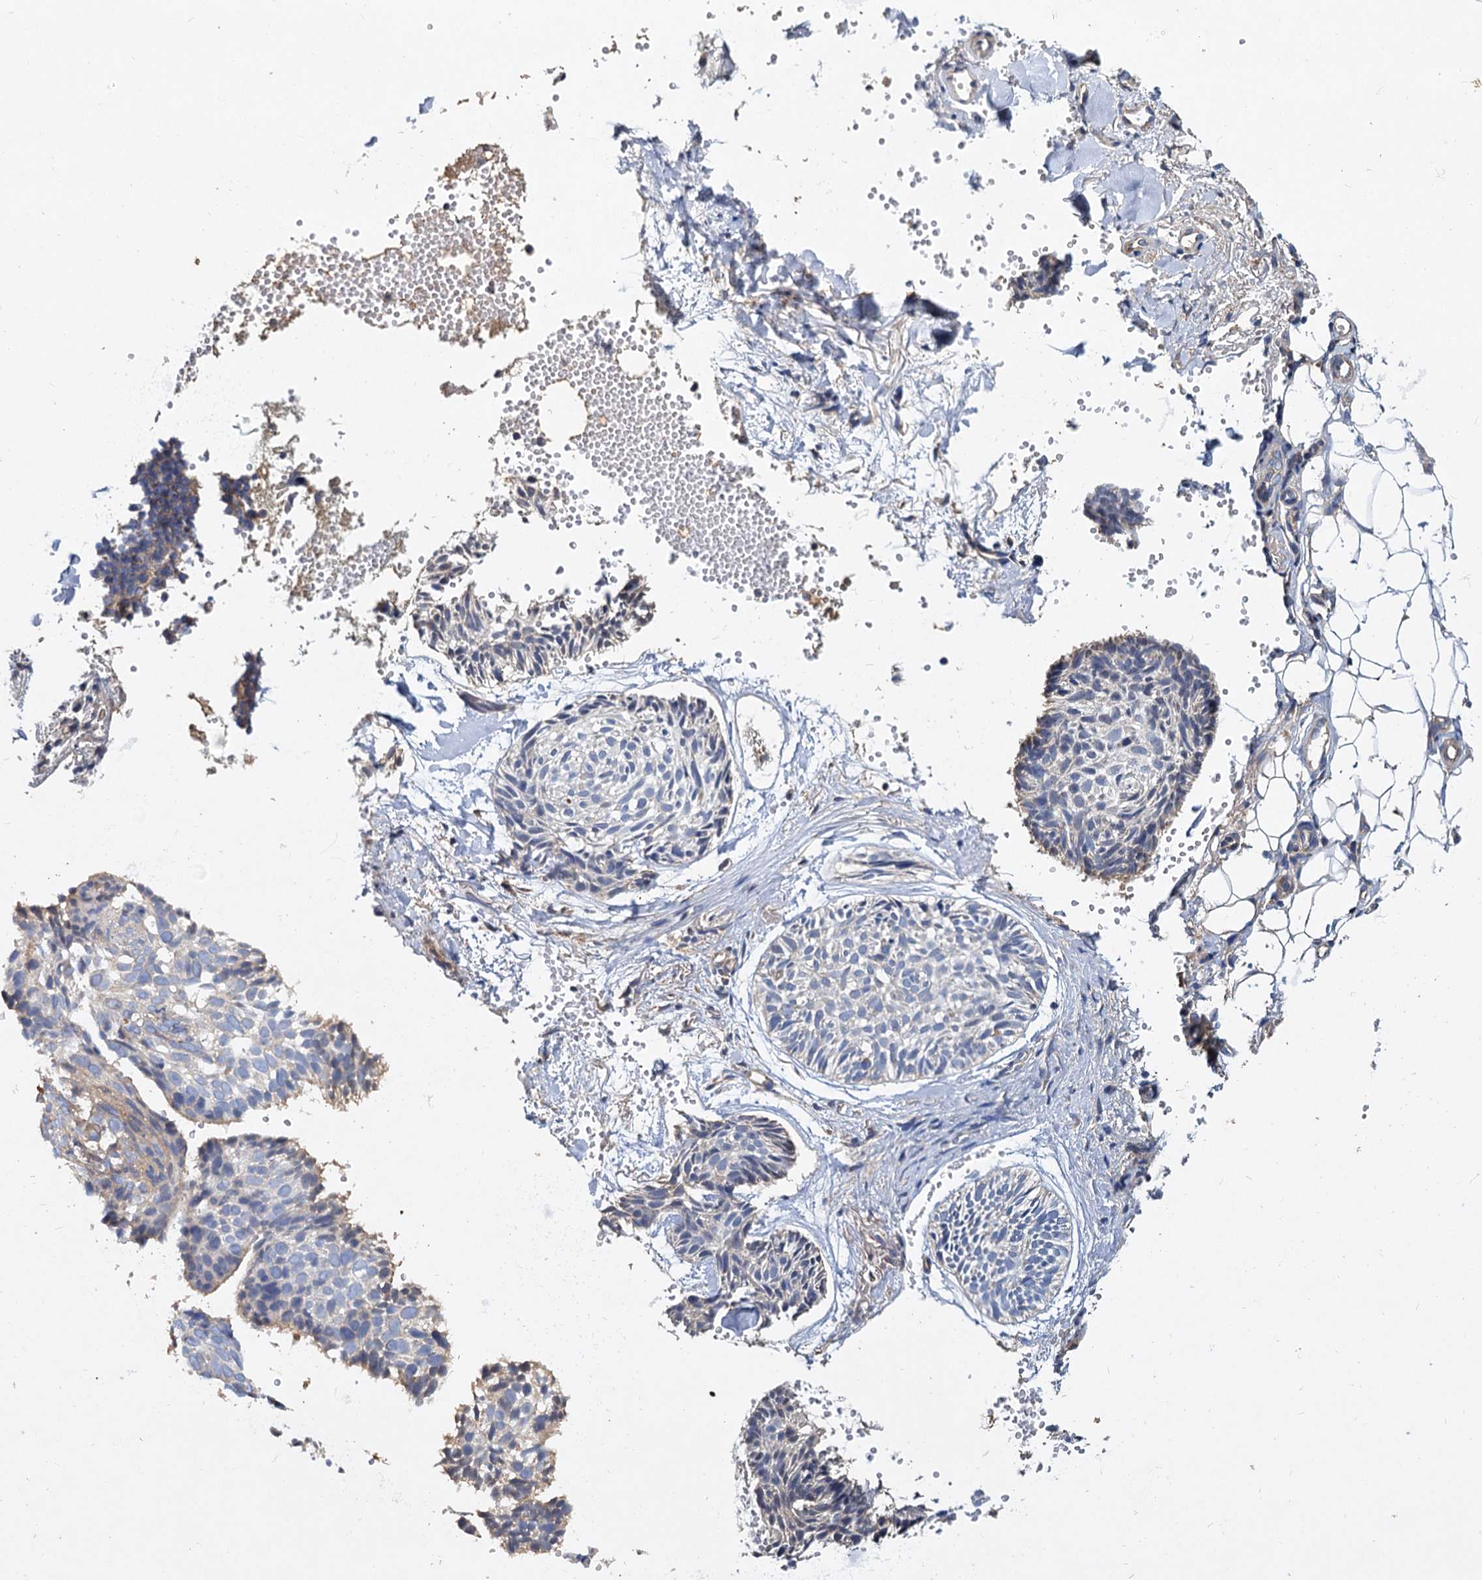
{"staining": {"intensity": "negative", "quantity": "none", "location": "none"}, "tissue": "skin cancer", "cell_type": "Tumor cells", "image_type": "cancer", "snomed": [{"axis": "morphology", "description": "Normal tissue, NOS"}, {"axis": "morphology", "description": "Basal cell carcinoma"}, {"axis": "topography", "description": "Skin"}], "caption": "Tumor cells are negative for brown protein staining in skin cancer.", "gene": "ALKBH7", "patient": {"sex": "male", "age": 66}}